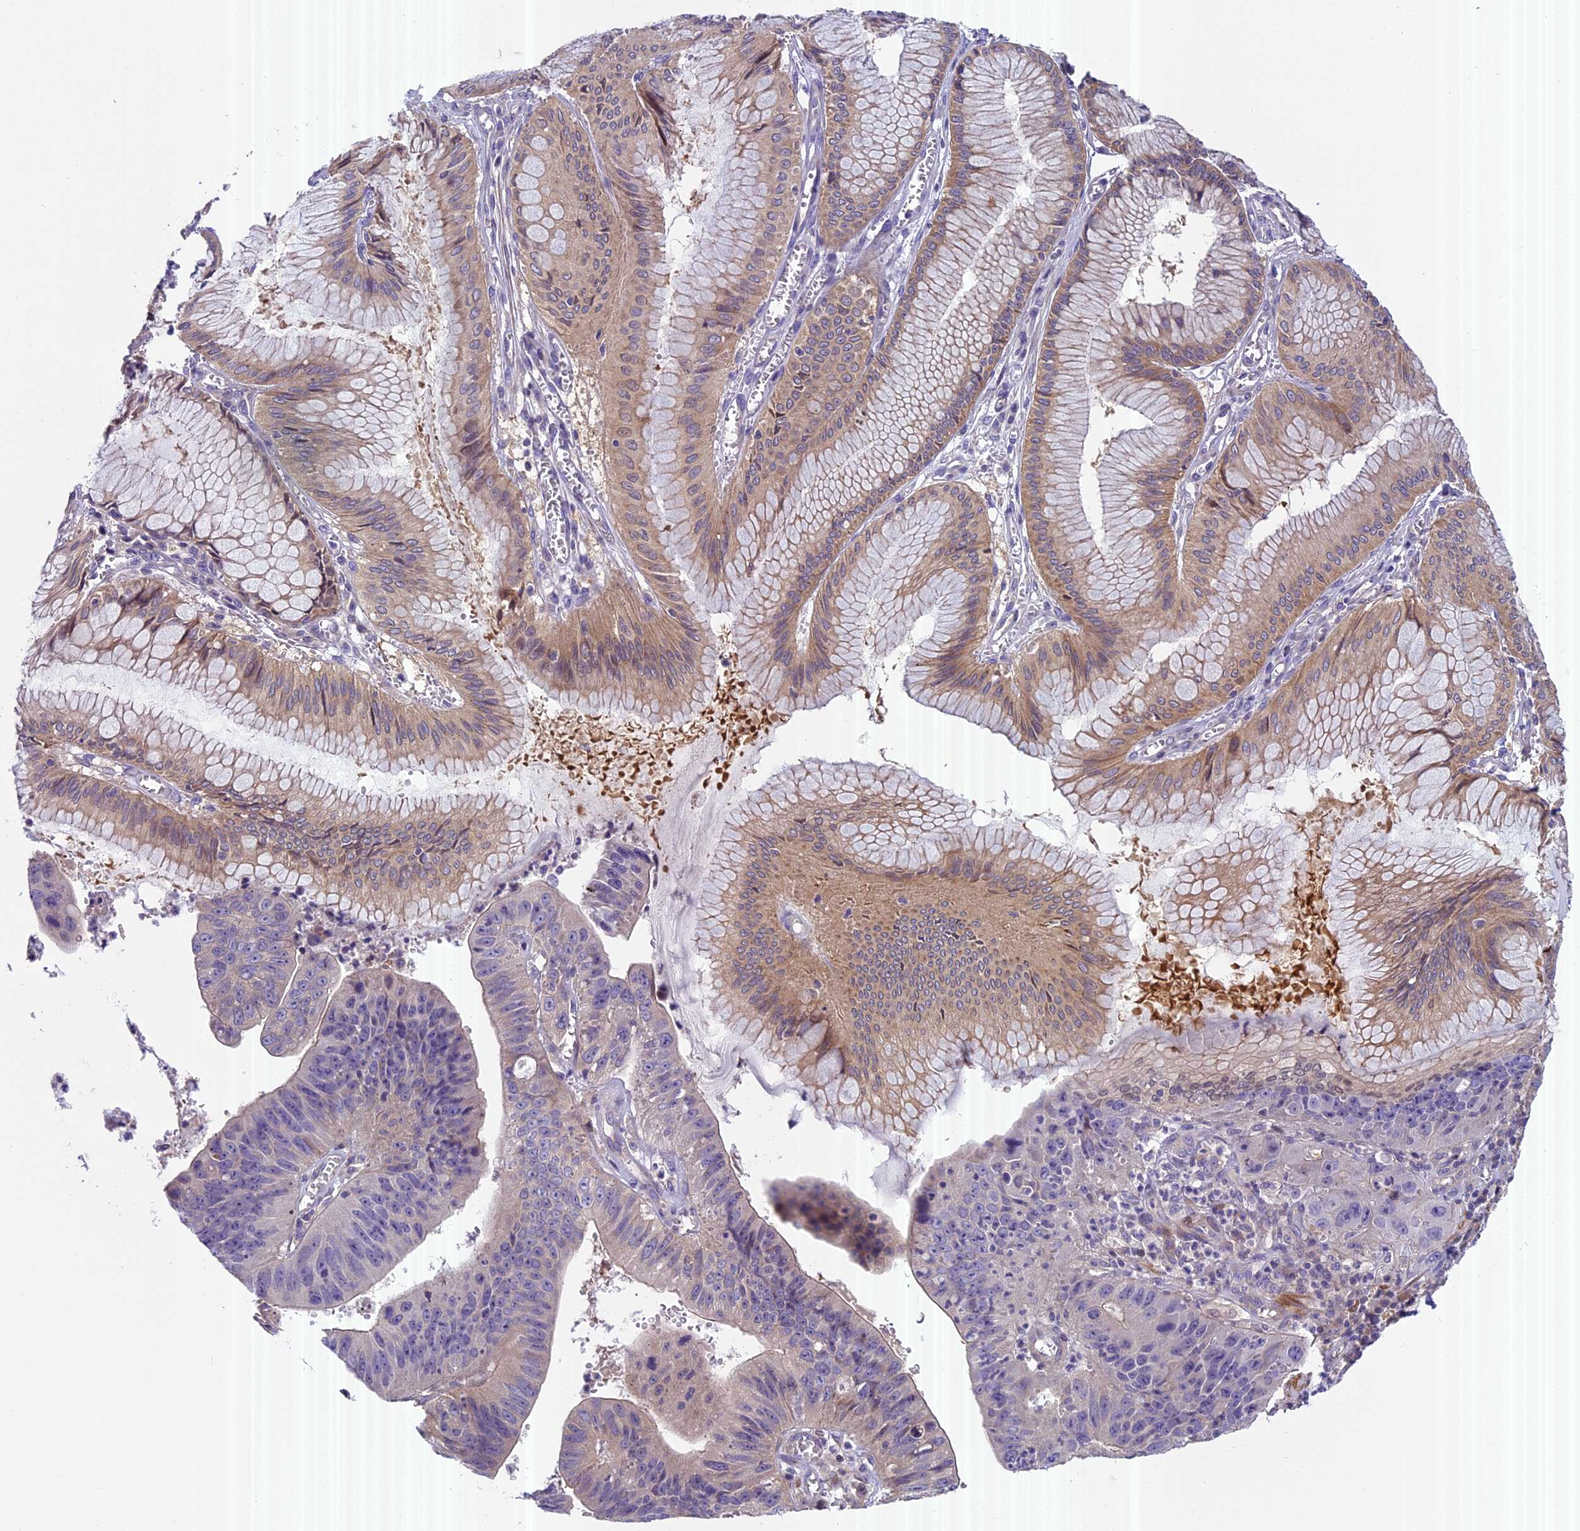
{"staining": {"intensity": "weak", "quantity": "<25%", "location": "cytoplasmic/membranous"}, "tissue": "stomach cancer", "cell_type": "Tumor cells", "image_type": "cancer", "snomed": [{"axis": "morphology", "description": "Adenocarcinoma, NOS"}, {"axis": "topography", "description": "Stomach"}], "caption": "Tumor cells are negative for protein expression in human stomach cancer (adenocarcinoma).", "gene": "FAM98C", "patient": {"sex": "male", "age": 59}}